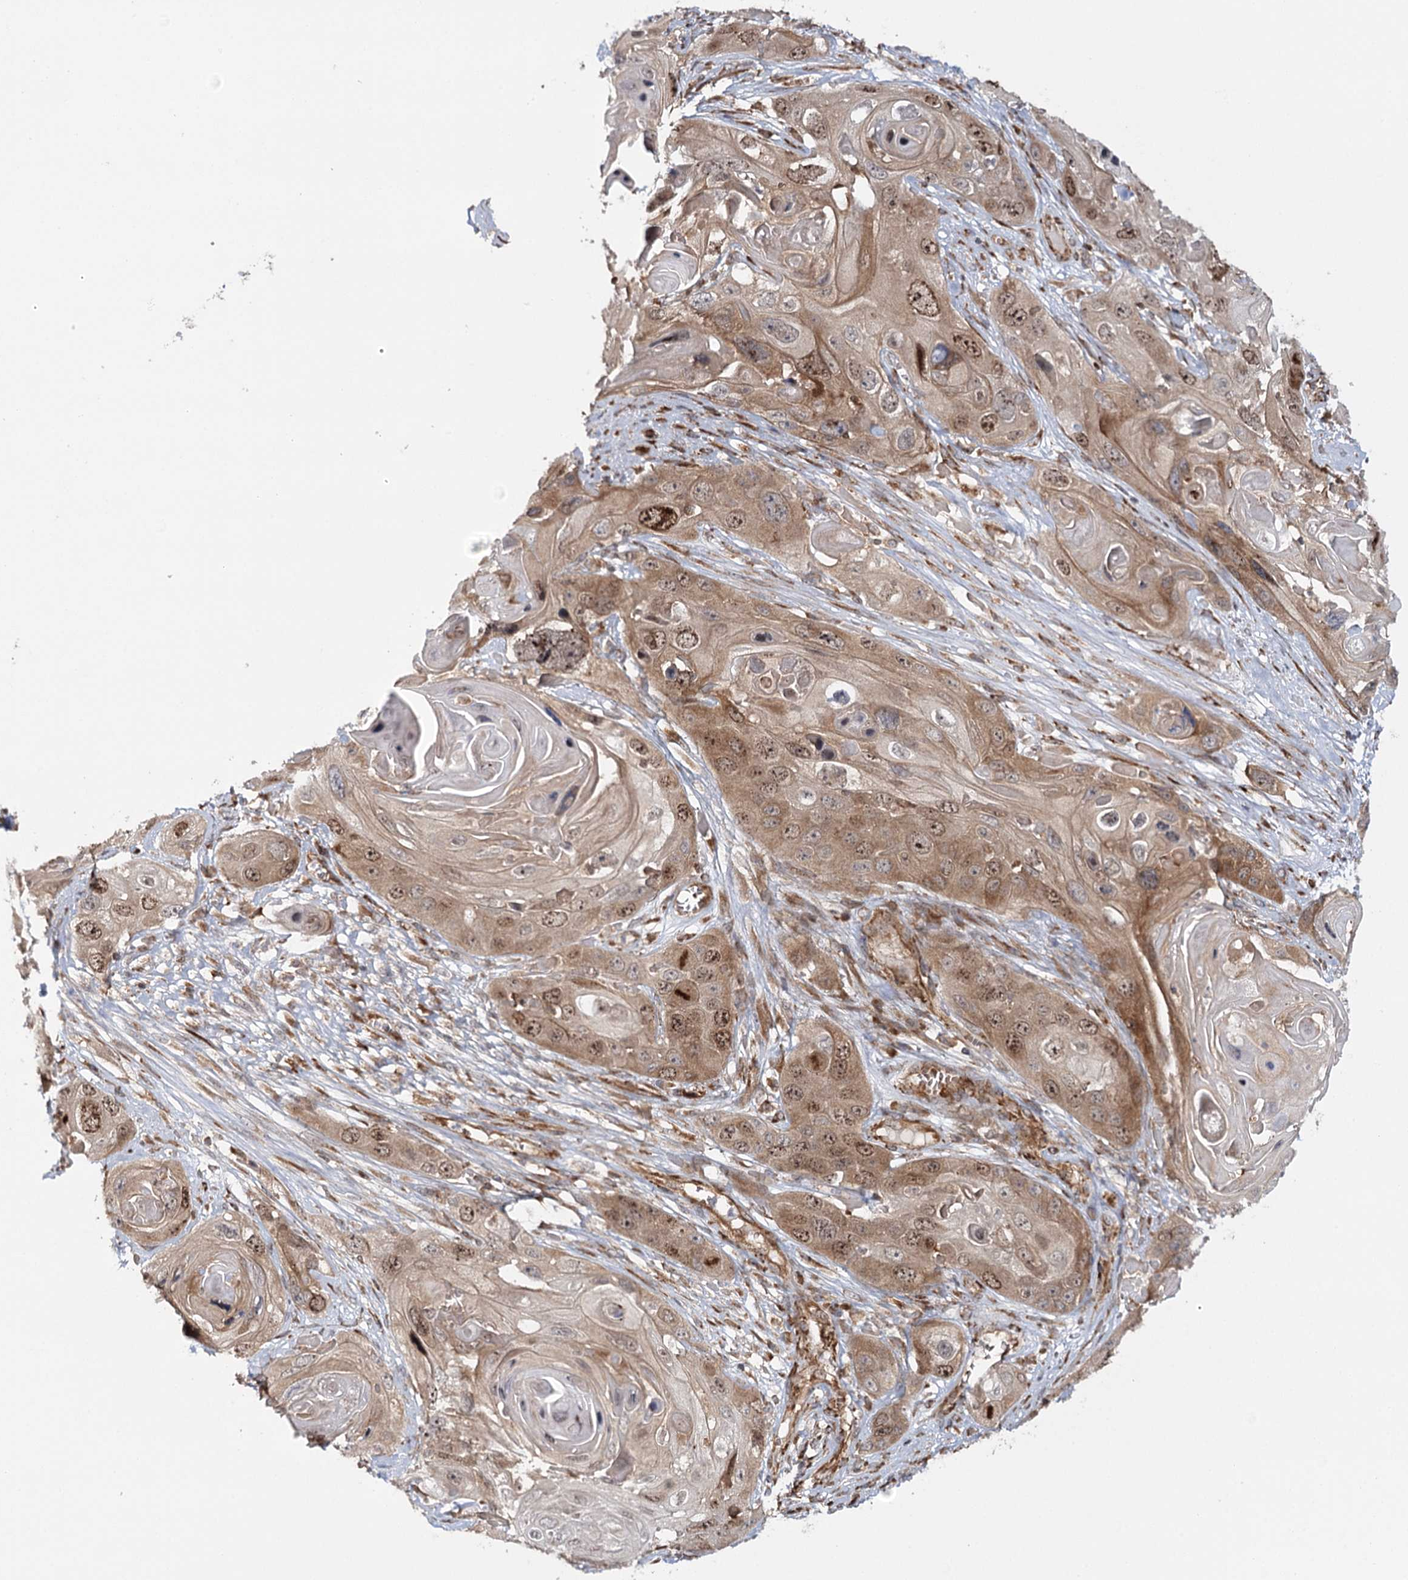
{"staining": {"intensity": "moderate", "quantity": ">75%", "location": "cytoplasmic/membranous,nuclear"}, "tissue": "skin cancer", "cell_type": "Tumor cells", "image_type": "cancer", "snomed": [{"axis": "morphology", "description": "Squamous cell carcinoma, NOS"}, {"axis": "topography", "description": "Skin"}], "caption": "Human skin squamous cell carcinoma stained with a protein marker displays moderate staining in tumor cells.", "gene": "MKNK1", "patient": {"sex": "male", "age": 55}}